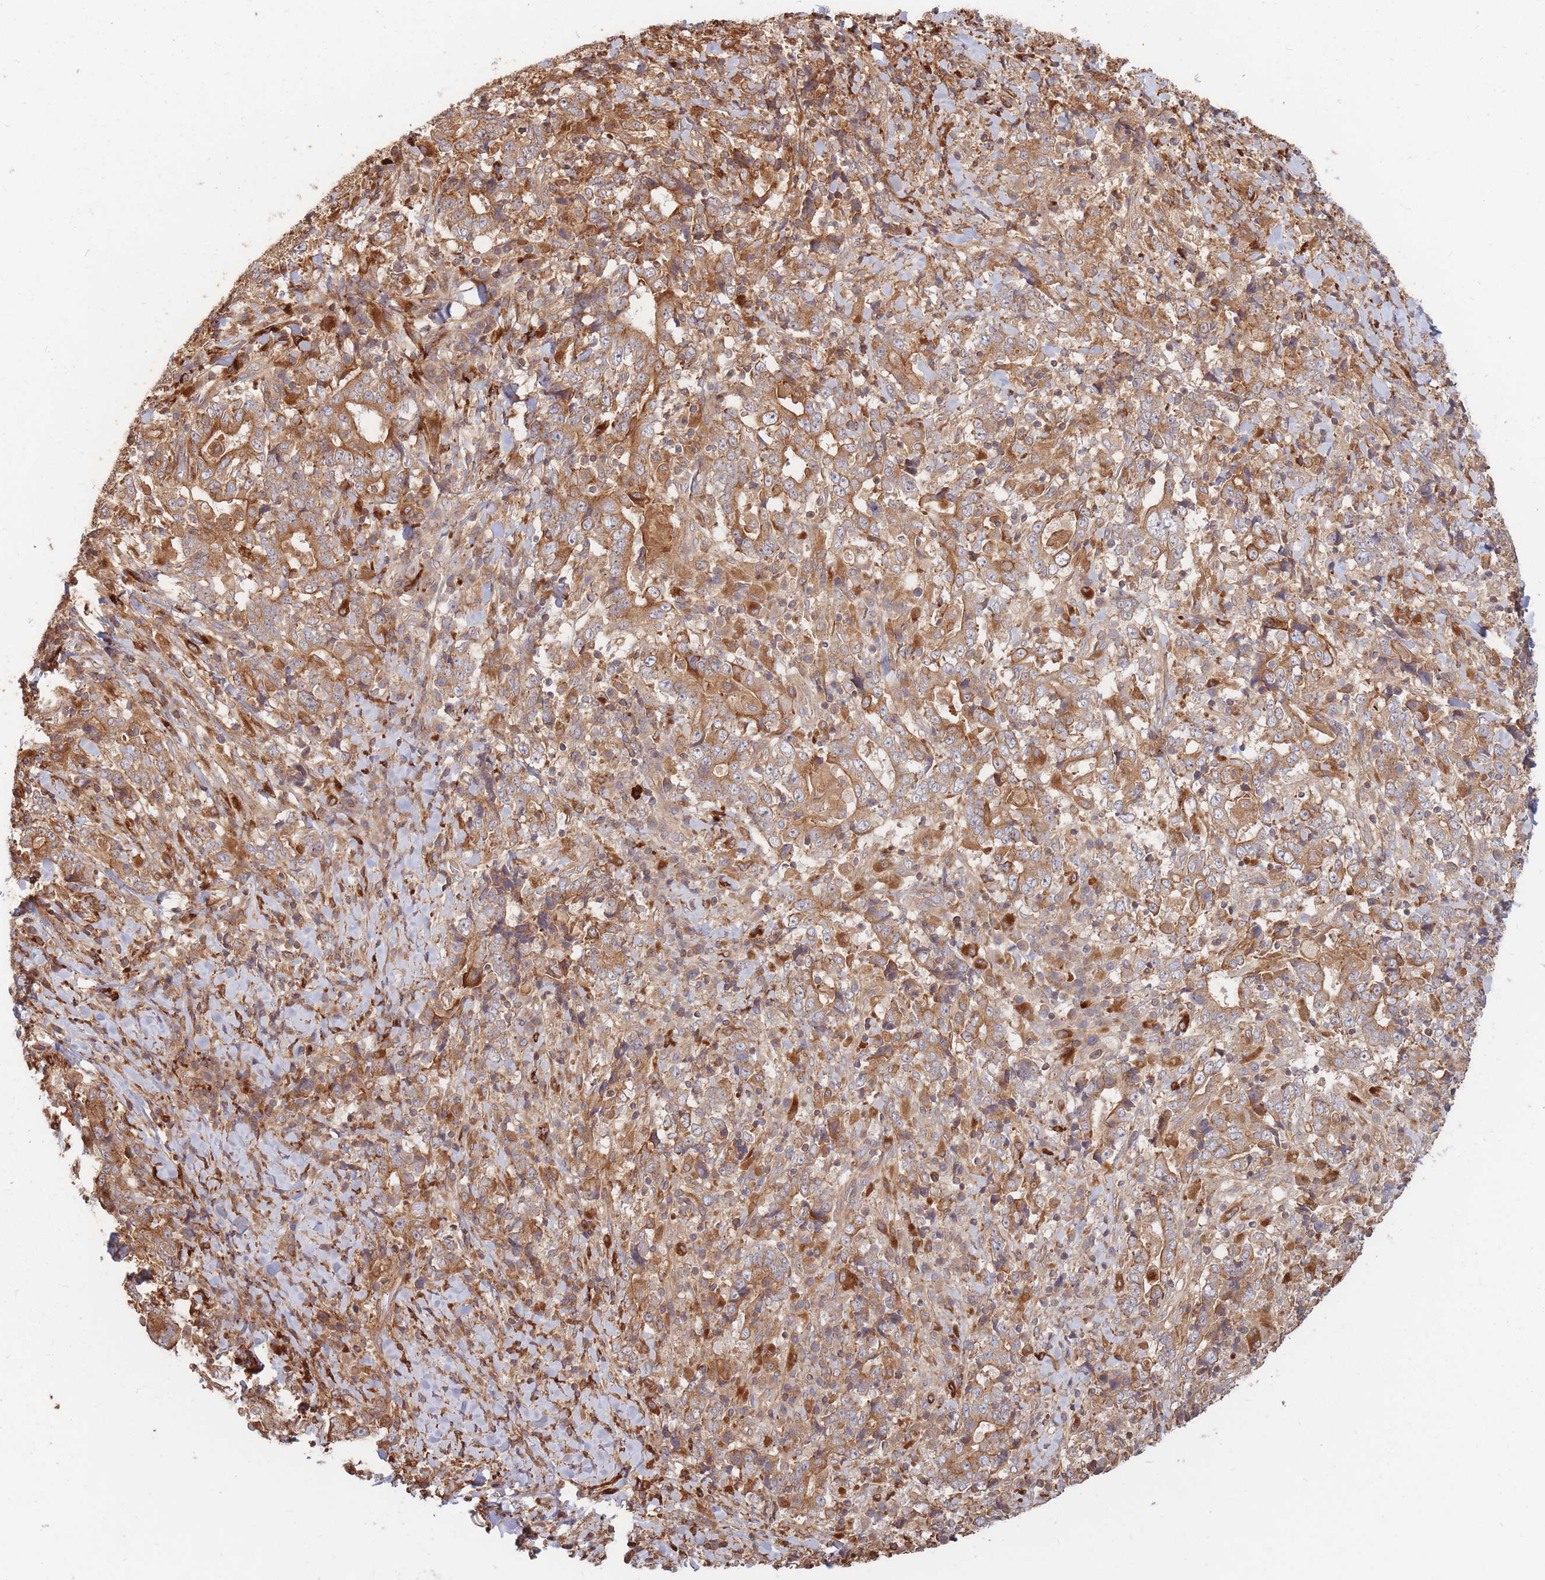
{"staining": {"intensity": "moderate", "quantity": ">75%", "location": "cytoplasmic/membranous"}, "tissue": "stomach cancer", "cell_type": "Tumor cells", "image_type": "cancer", "snomed": [{"axis": "morphology", "description": "Normal tissue, NOS"}, {"axis": "morphology", "description": "Adenocarcinoma, NOS"}, {"axis": "topography", "description": "Stomach, upper"}, {"axis": "topography", "description": "Stomach"}], "caption": "Protein analysis of stomach adenocarcinoma tissue displays moderate cytoplasmic/membranous expression in approximately >75% of tumor cells.", "gene": "RASSF2", "patient": {"sex": "male", "age": 59}}